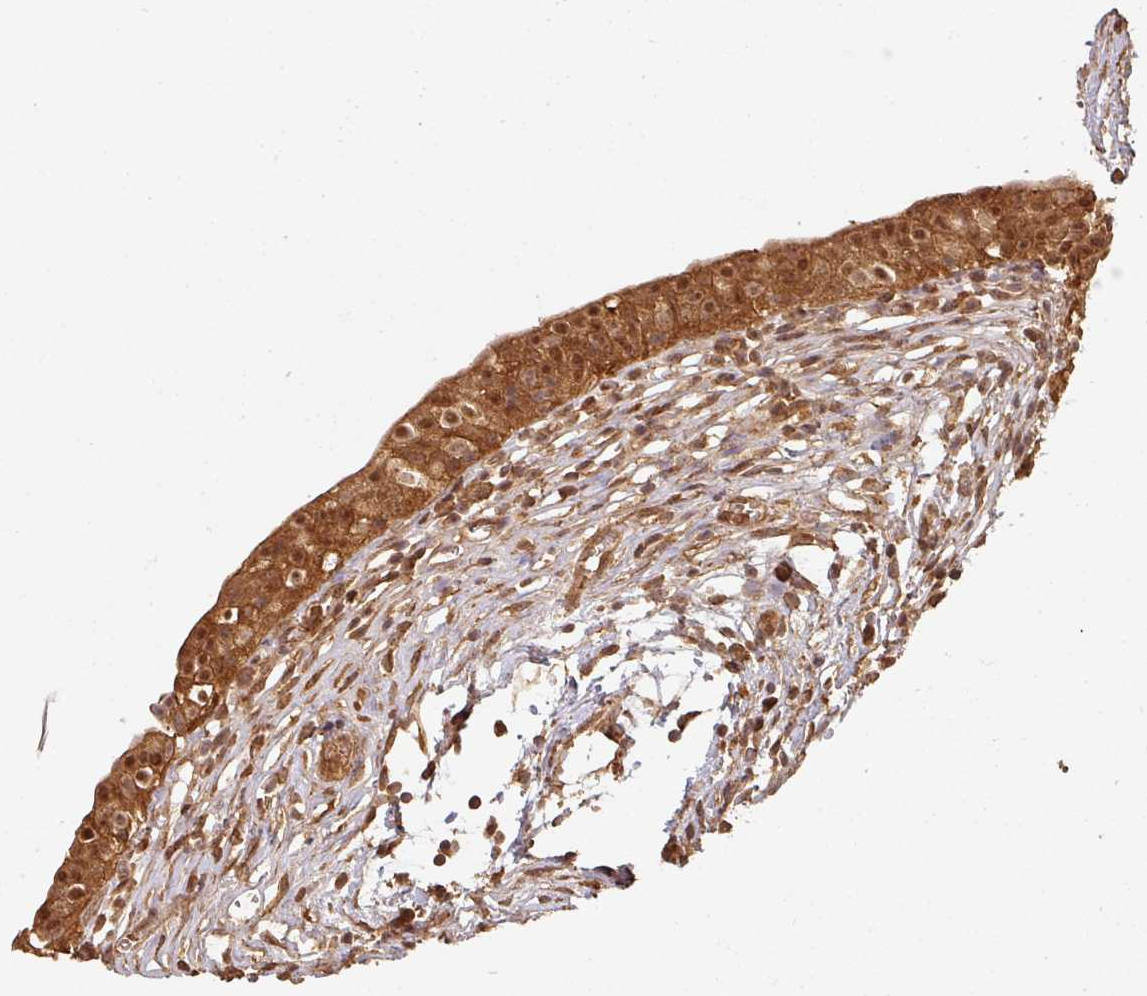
{"staining": {"intensity": "strong", "quantity": ">75%", "location": "cytoplasmic/membranous,nuclear"}, "tissue": "urinary bladder", "cell_type": "Urothelial cells", "image_type": "normal", "snomed": [{"axis": "morphology", "description": "Normal tissue, NOS"}, {"axis": "topography", "description": "Urinary bladder"}, {"axis": "topography", "description": "Peripheral nerve tissue"}], "caption": "A micrograph of human urinary bladder stained for a protein displays strong cytoplasmic/membranous,nuclear brown staining in urothelial cells. (brown staining indicates protein expression, while blue staining denotes nuclei).", "gene": "ZNF322", "patient": {"sex": "male", "age": 55}}